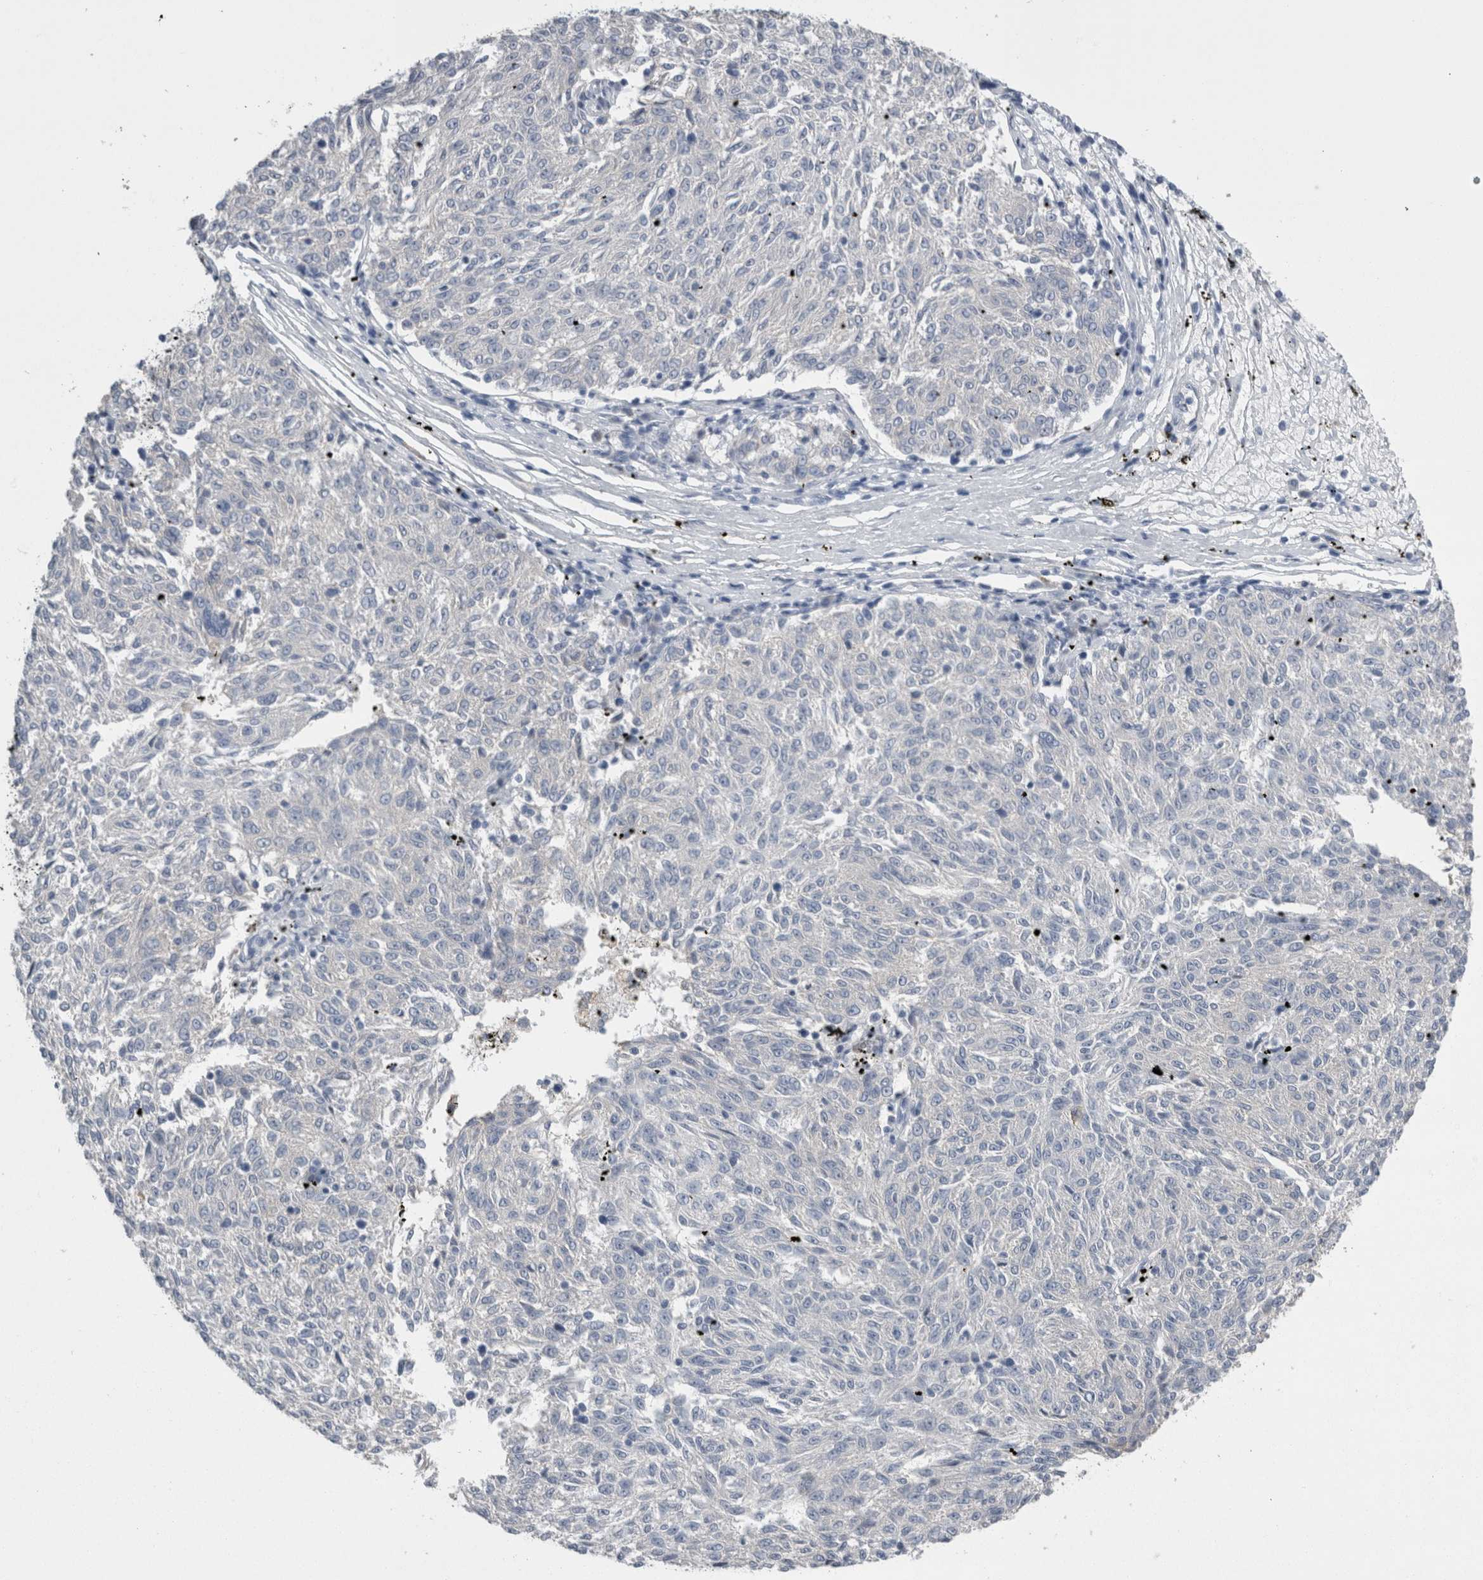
{"staining": {"intensity": "negative", "quantity": "none", "location": "none"}, "tissue": "melanoma", "cell_type": "Tumor cells", "image_type": "cancer", "snomed": [{"axis": "morphology", "description": "Malignant melanoma, NOS"}, {"axis": "topography", "description": "Skin"}], "caption": "This is an immunohistochemistry photomicrograph of melanoma. There is no expression in tumor cells.", "gene": "REG1A", "patient": {"sex": "female", "age": 72}}